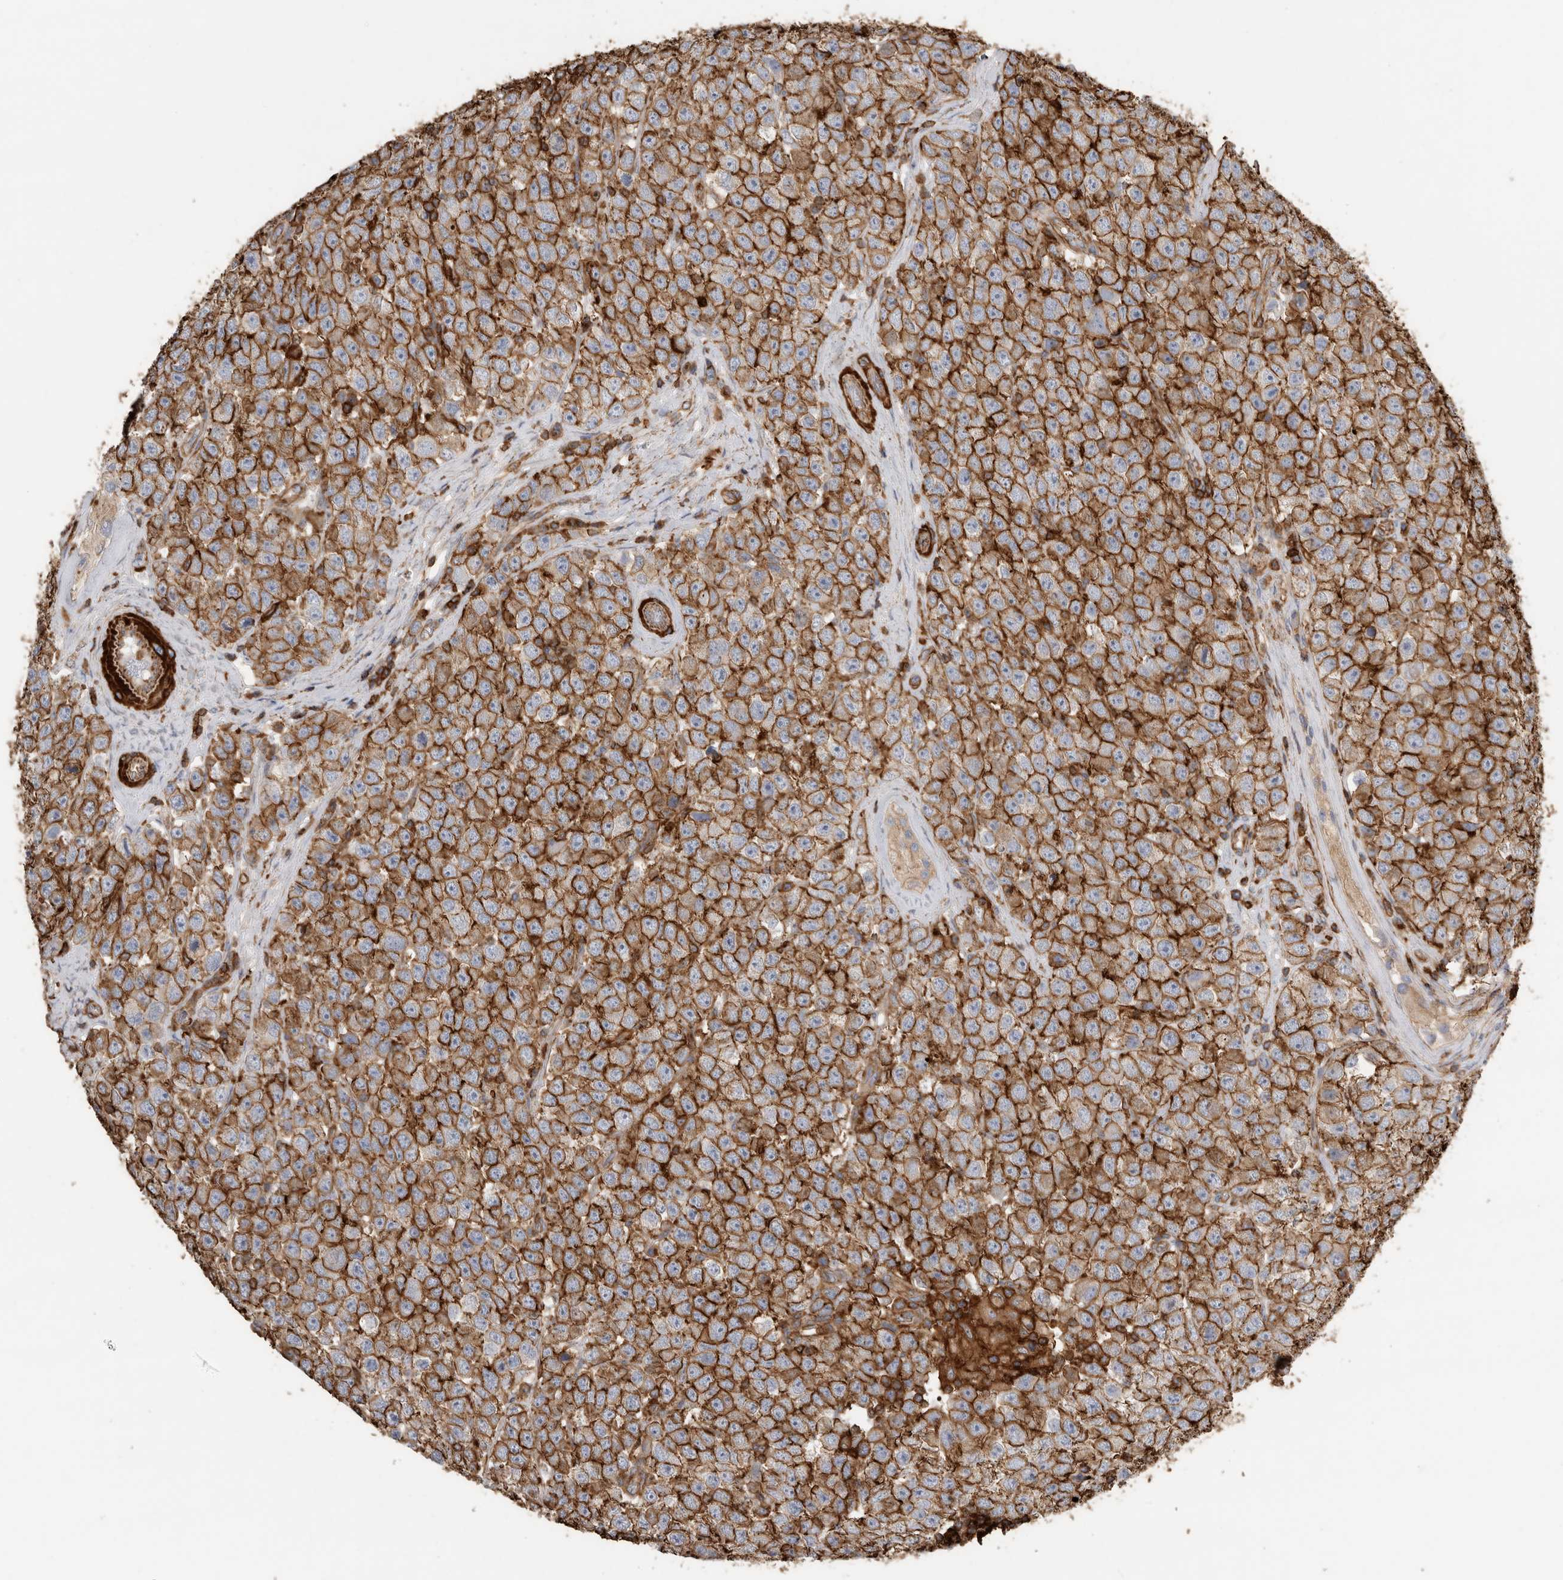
{"staining": {"intensity": "strong", "quantity": ">75%", "location": "cytoplasmic/membranous"}, "tissue": "testis cancer", "cell_type": "Tumor cells", "image_type": "cancer", "snomed": [{"axis": "morphology", "description": "Seminoma, NOS"}, {"axis": "morphology", "description": "Carcinoma, Embryonal, NOS"}, {"axis": "topography", "description": "Testis"}], "caption": "An IHC photomicrograph of tumor tissue is shown. Protein staining in brown labels strong cytoplasmic/membranous positivity in seminoma (testis) within tumor cells.", "gene": "GPER1", "patient": {"sex": "male", "age": 28}}